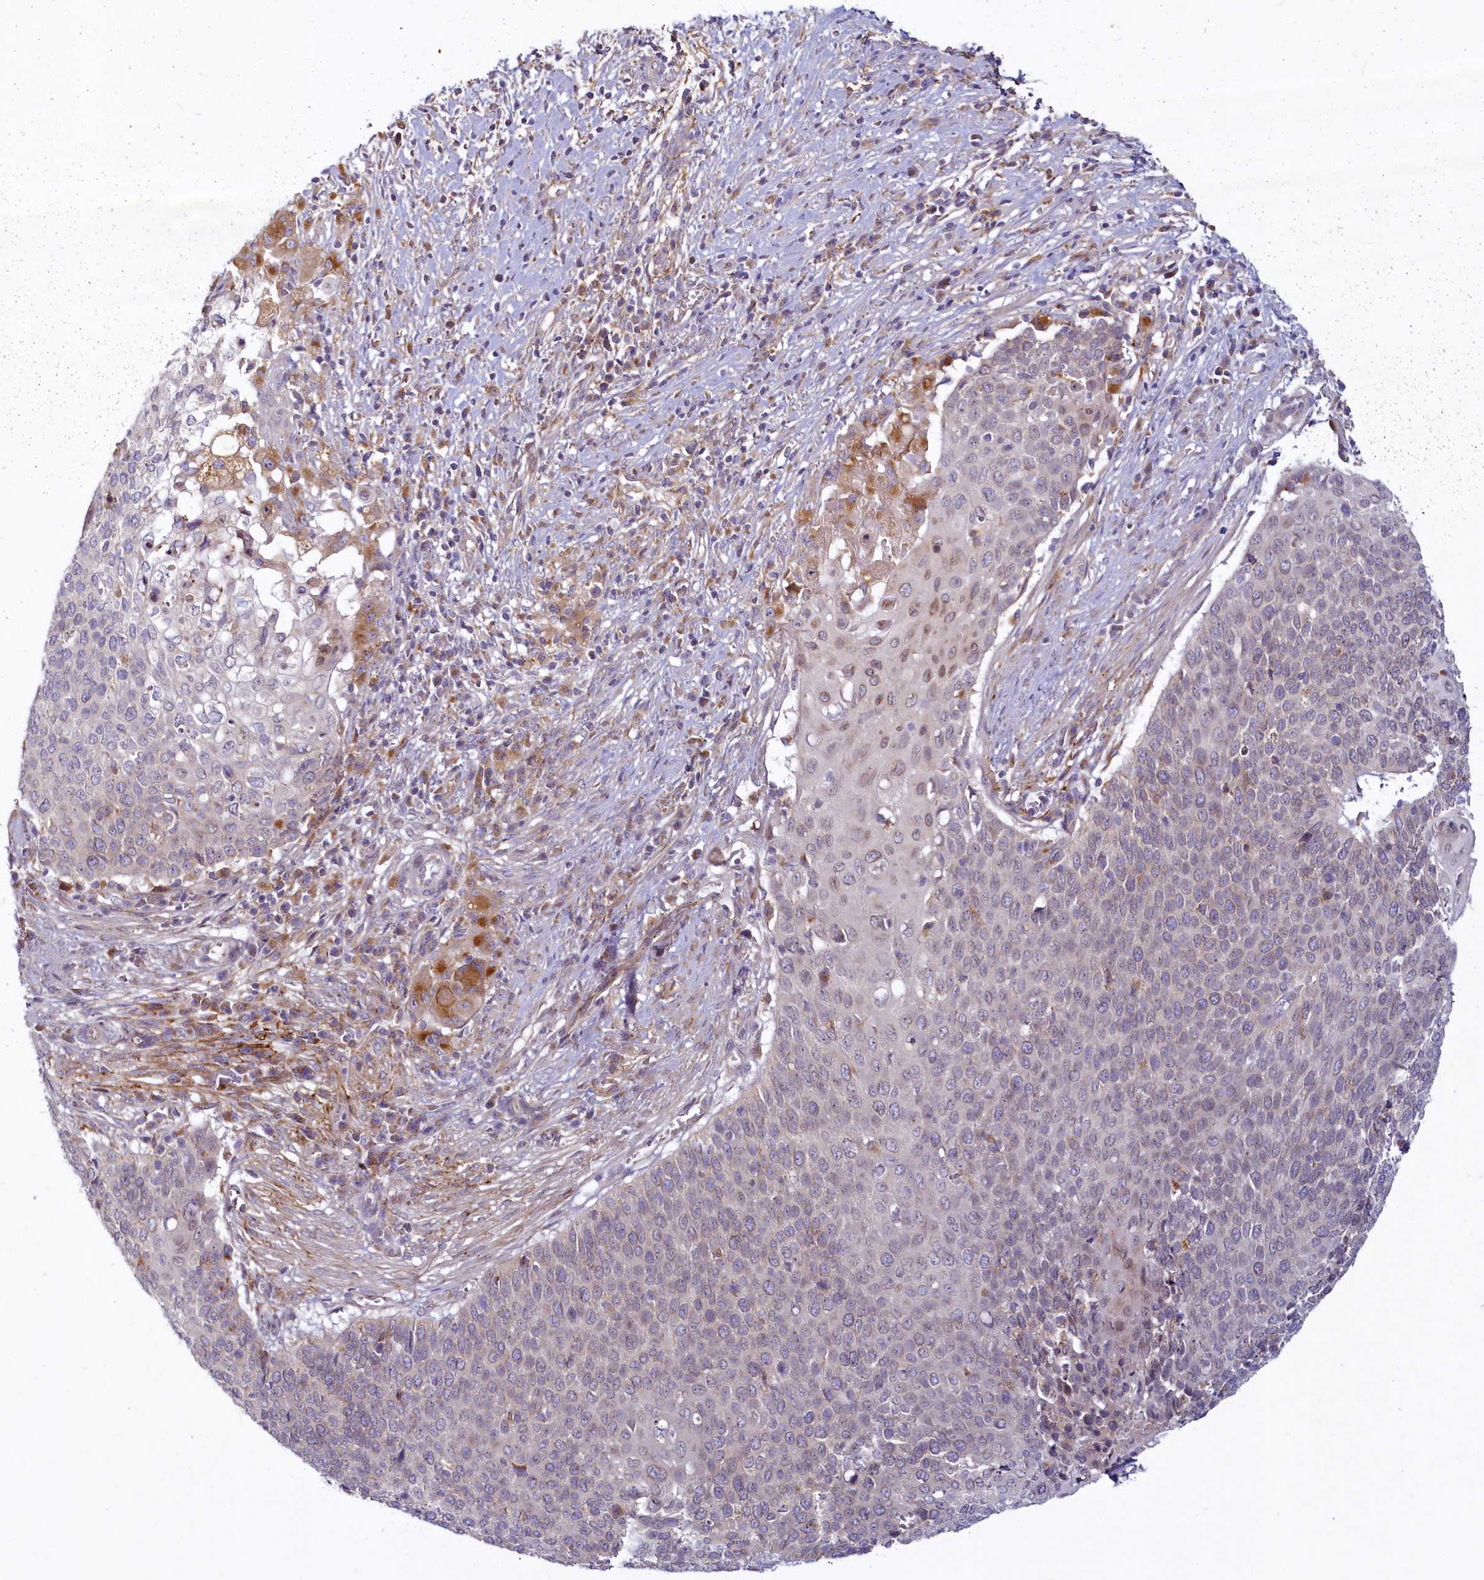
{"staining": {"intensity": "negative", "quantity": "none", "location": "none"}, "tissue": "cervical cancer", "cell_type": "Tumor cells", "image_type": "cancer", "snomed": [{"axis": "morphology", "description": "Squamous cell carcinoma, NOS"}, {"axis": "topography", "description": "Cervix"}], "caption": "The histopathology image demonstrates no staining of tumor cells in cervical cancer. (DAB (3,3'-diaminobenzidine) IHC, high magnification).", "gene": "ADCY2", "patient": {"sex": "female", "age": 39}}